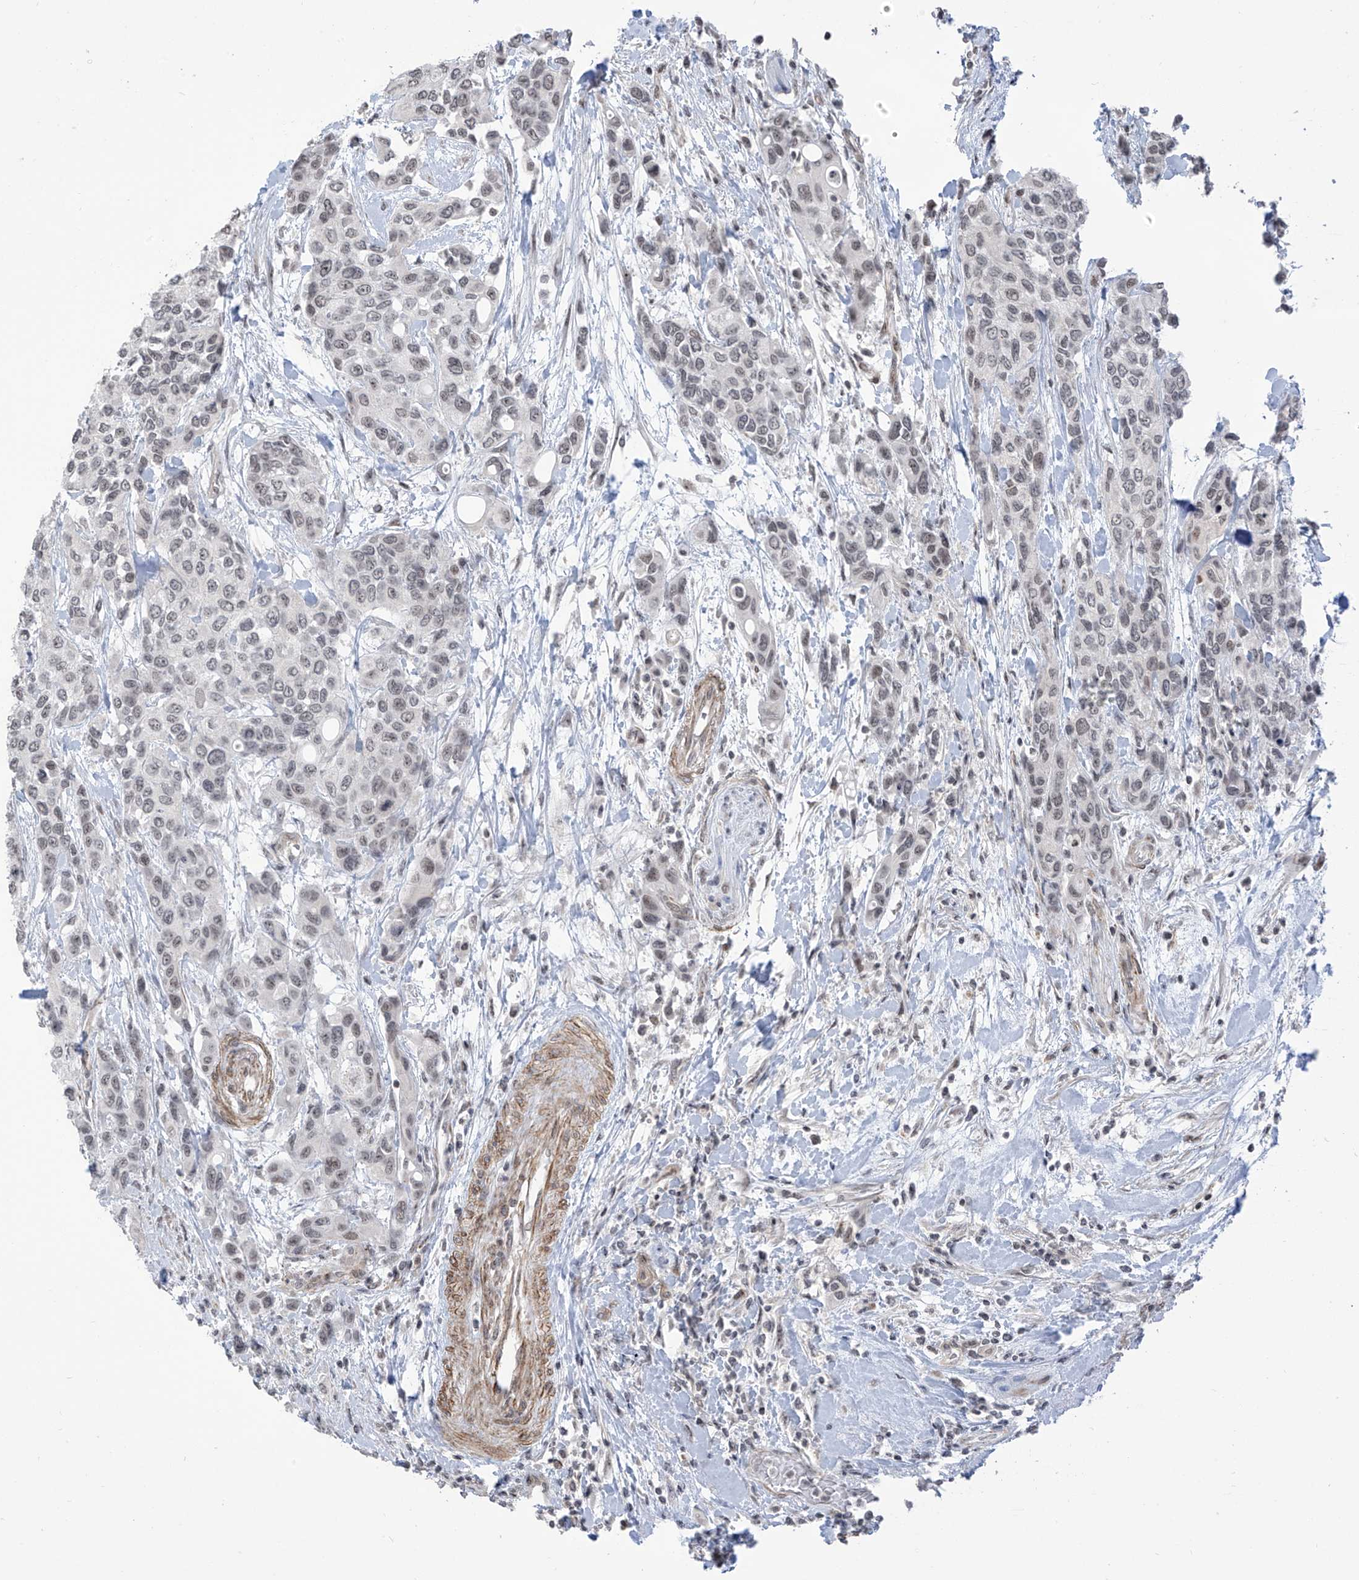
{"staining": {"intensity": "negative", "quantity": "none", "location": "none"}, "tissue": "urothelial cancer", "cell_type": "Tumor cells", "image_type": "cancer", "snomed": [{"axis": "morphology", "description": "Normal tissue, NOS"}, {"axis": "morphology", "description": "Urothelial carcinoma, High grade"}, {"axis": "topography", "description": "Vascular tissue"}, {"axis": "topography", "description": "Urinary bladder"}], "caption": "Immunohistochemistry histopathology image of urothelial carcinoma (high-grade) stained for a protein (brown), which shows no staining in tumor cells.", "gene": "METAP1D", "patient": {"sex": "female", "age": 56}}